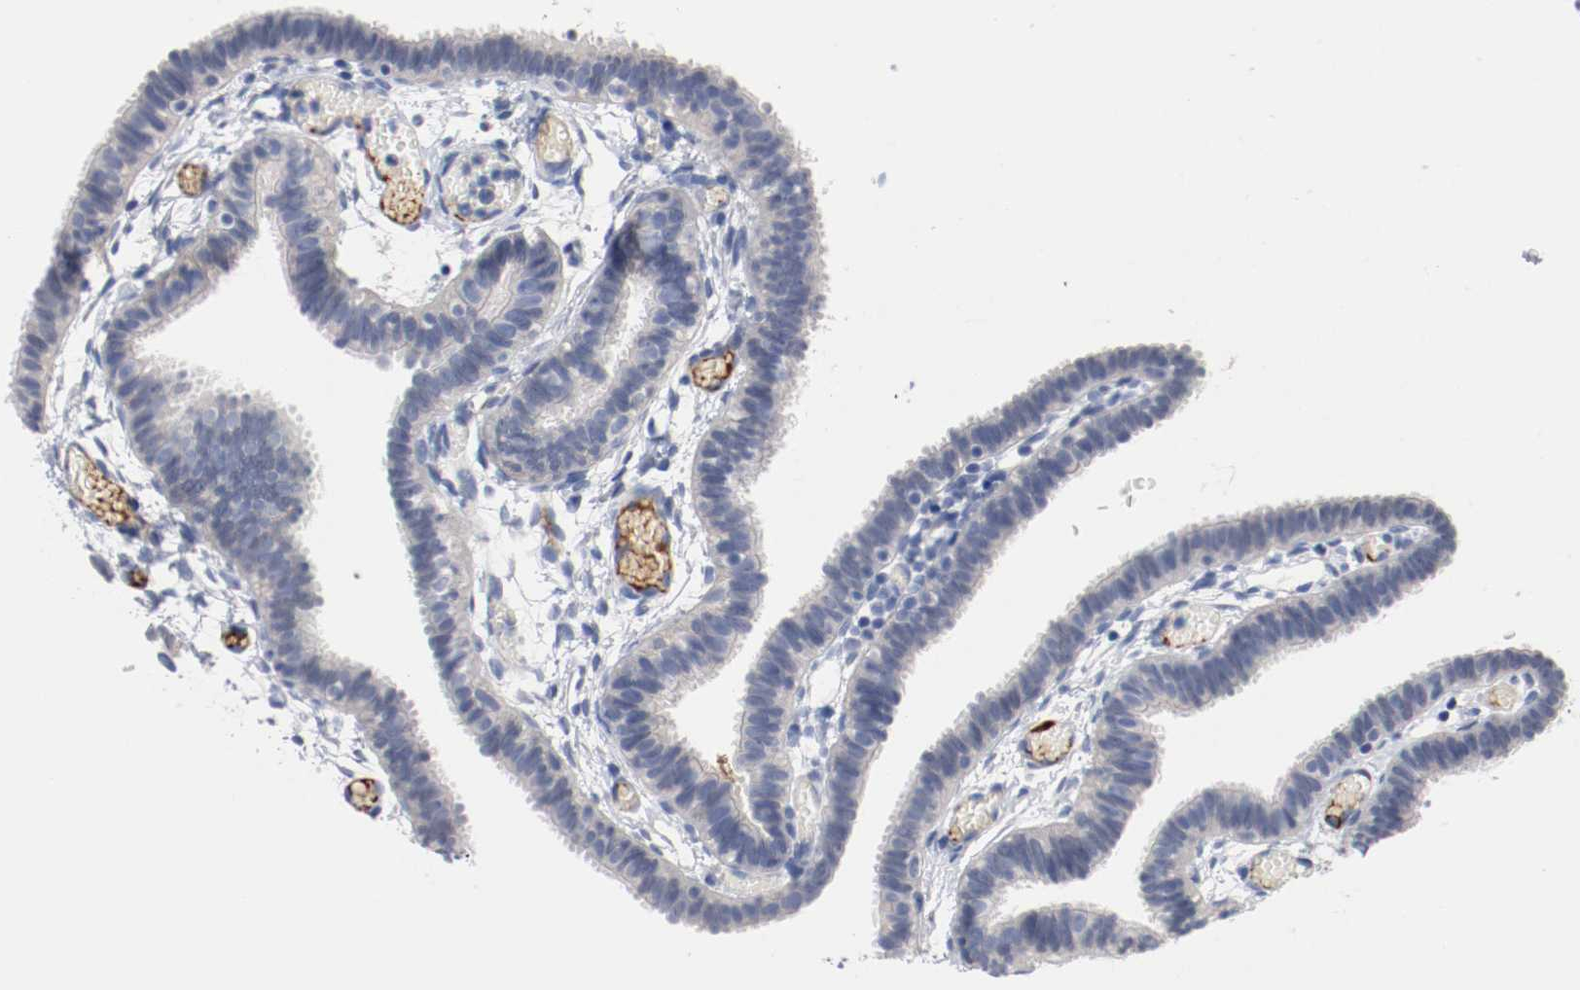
{"staining": {"intensity": "weak", "quantity": "25%-75%", "location": "cytoplasmic/membranous"}, "tissue": "fallopian tube", "cell_type": "Glandular cells", "image_type": "normal", "snomed": [{"axis": "morphology", "description": "Normal tissue, NOS"}, {"axis": "topography", "description": "Fallopian tube"}], "caption": "Glandular cells show low levels of weak cytoplasmic/membranous expression in approximately 25%-75% of cells in benign human fallopian tube. (DAB = brown stain, brightfield microscopy at high magnification).", "gene": "TNC", "patient": {"sex": "female", "age": 29}}